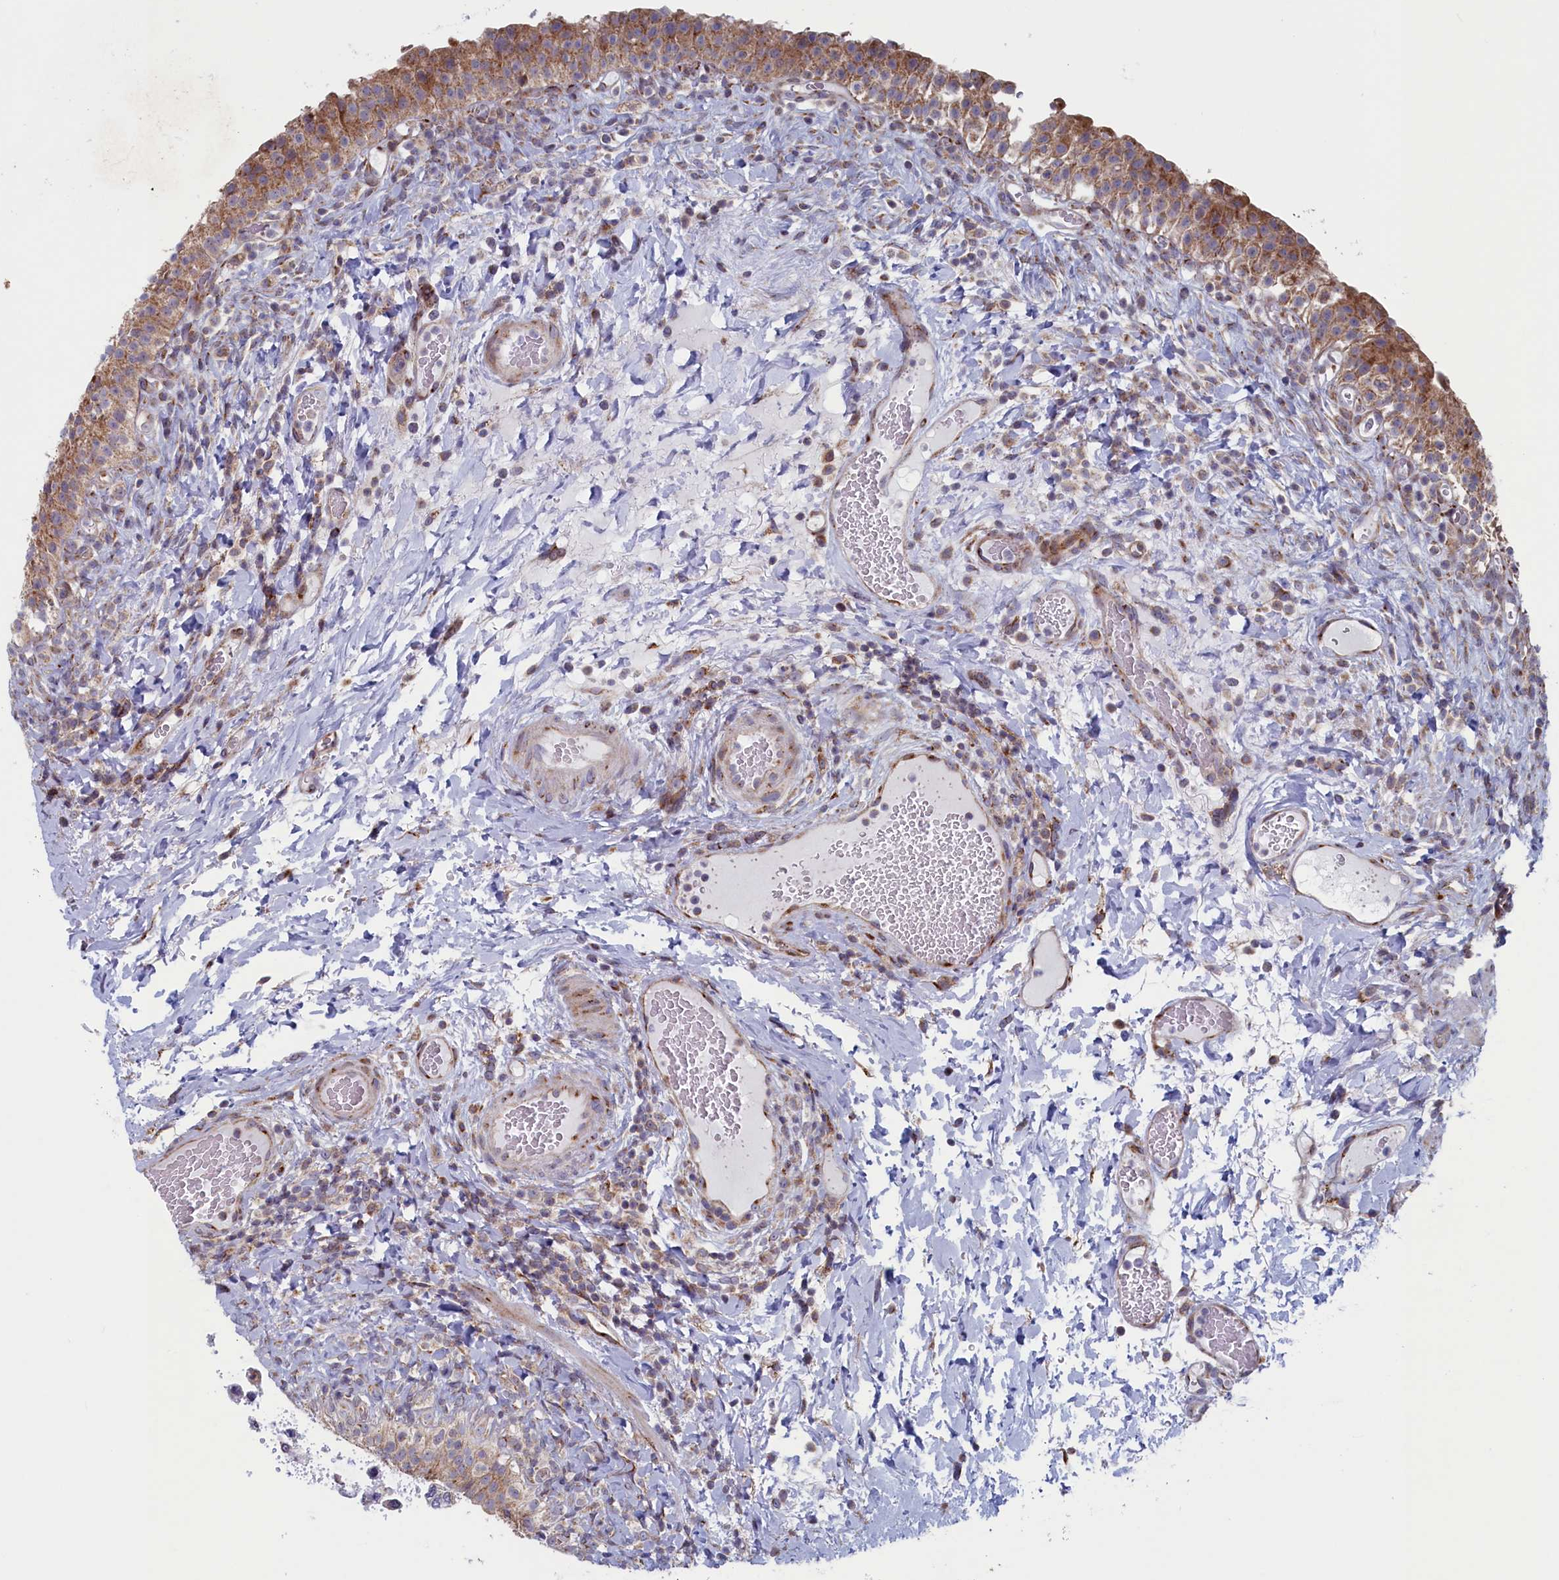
{"staining": {"intensity": "strong", "quantity": "25%-75%", "location": "cytoplasmic/membranous"}, "tissue": "urinary bladder", "cell_type": "Urothelial cells", "image_type": "normal", "snomed": [{"axis": "morphology", "description": "Normal tissue, NOS"}, {"axis": "morphology", "description": "Inflammation, NOS"}, {"axis": "topography", "description": "Urinary bladder"}], "caption": "IHC staining of unremarkable urinary bladder, which demonstrates high levels of strong cytoplasmic/membranous expression in approximately 25%-75% of urothelial cells indicating strong cytoplasmic/membranous protein expression. The staining was performed using DAB (brown) for protein detection and nuclei were counterstained in hematoxylin (blue).", "gene": "MTFMT", "patient": {"sex": "male", "age": 64}}